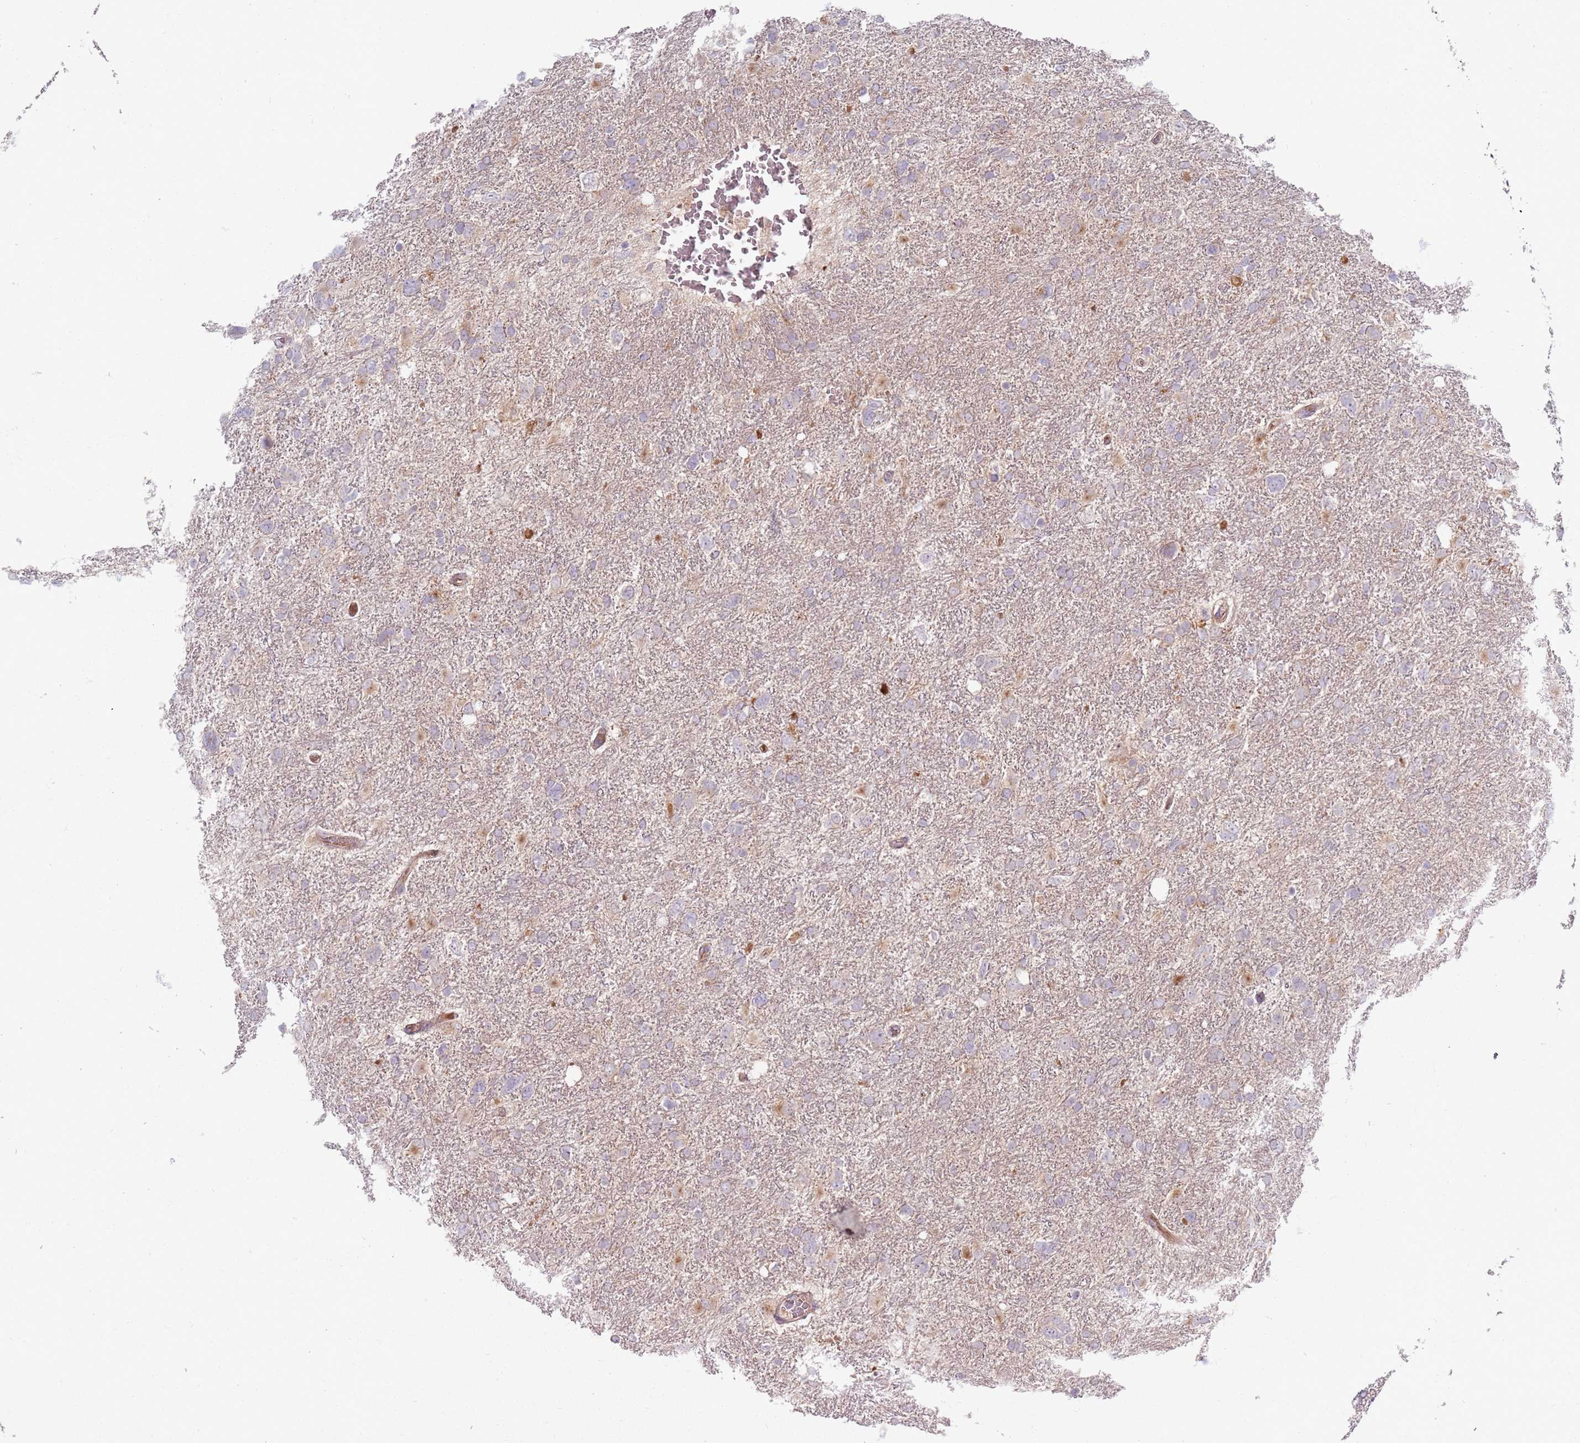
{"staining": {"intensity": "negative", "quantity": "none", "location": "none"}, "tissue": "glioma", "cell_type": "Tumor cells", "image_type": "cancer", "snomed": [{"axis": "morphology", "description": "Glioma, malignant, High grade"}, {"axis": "topography", "description": "Brain"}], "caption": "Glioma stained for a protein using immunohistochemistry demonstrates no expression tumor cells.", "gene": "ZDHHC2", "patient": {"sex": "male", "age": 61}}